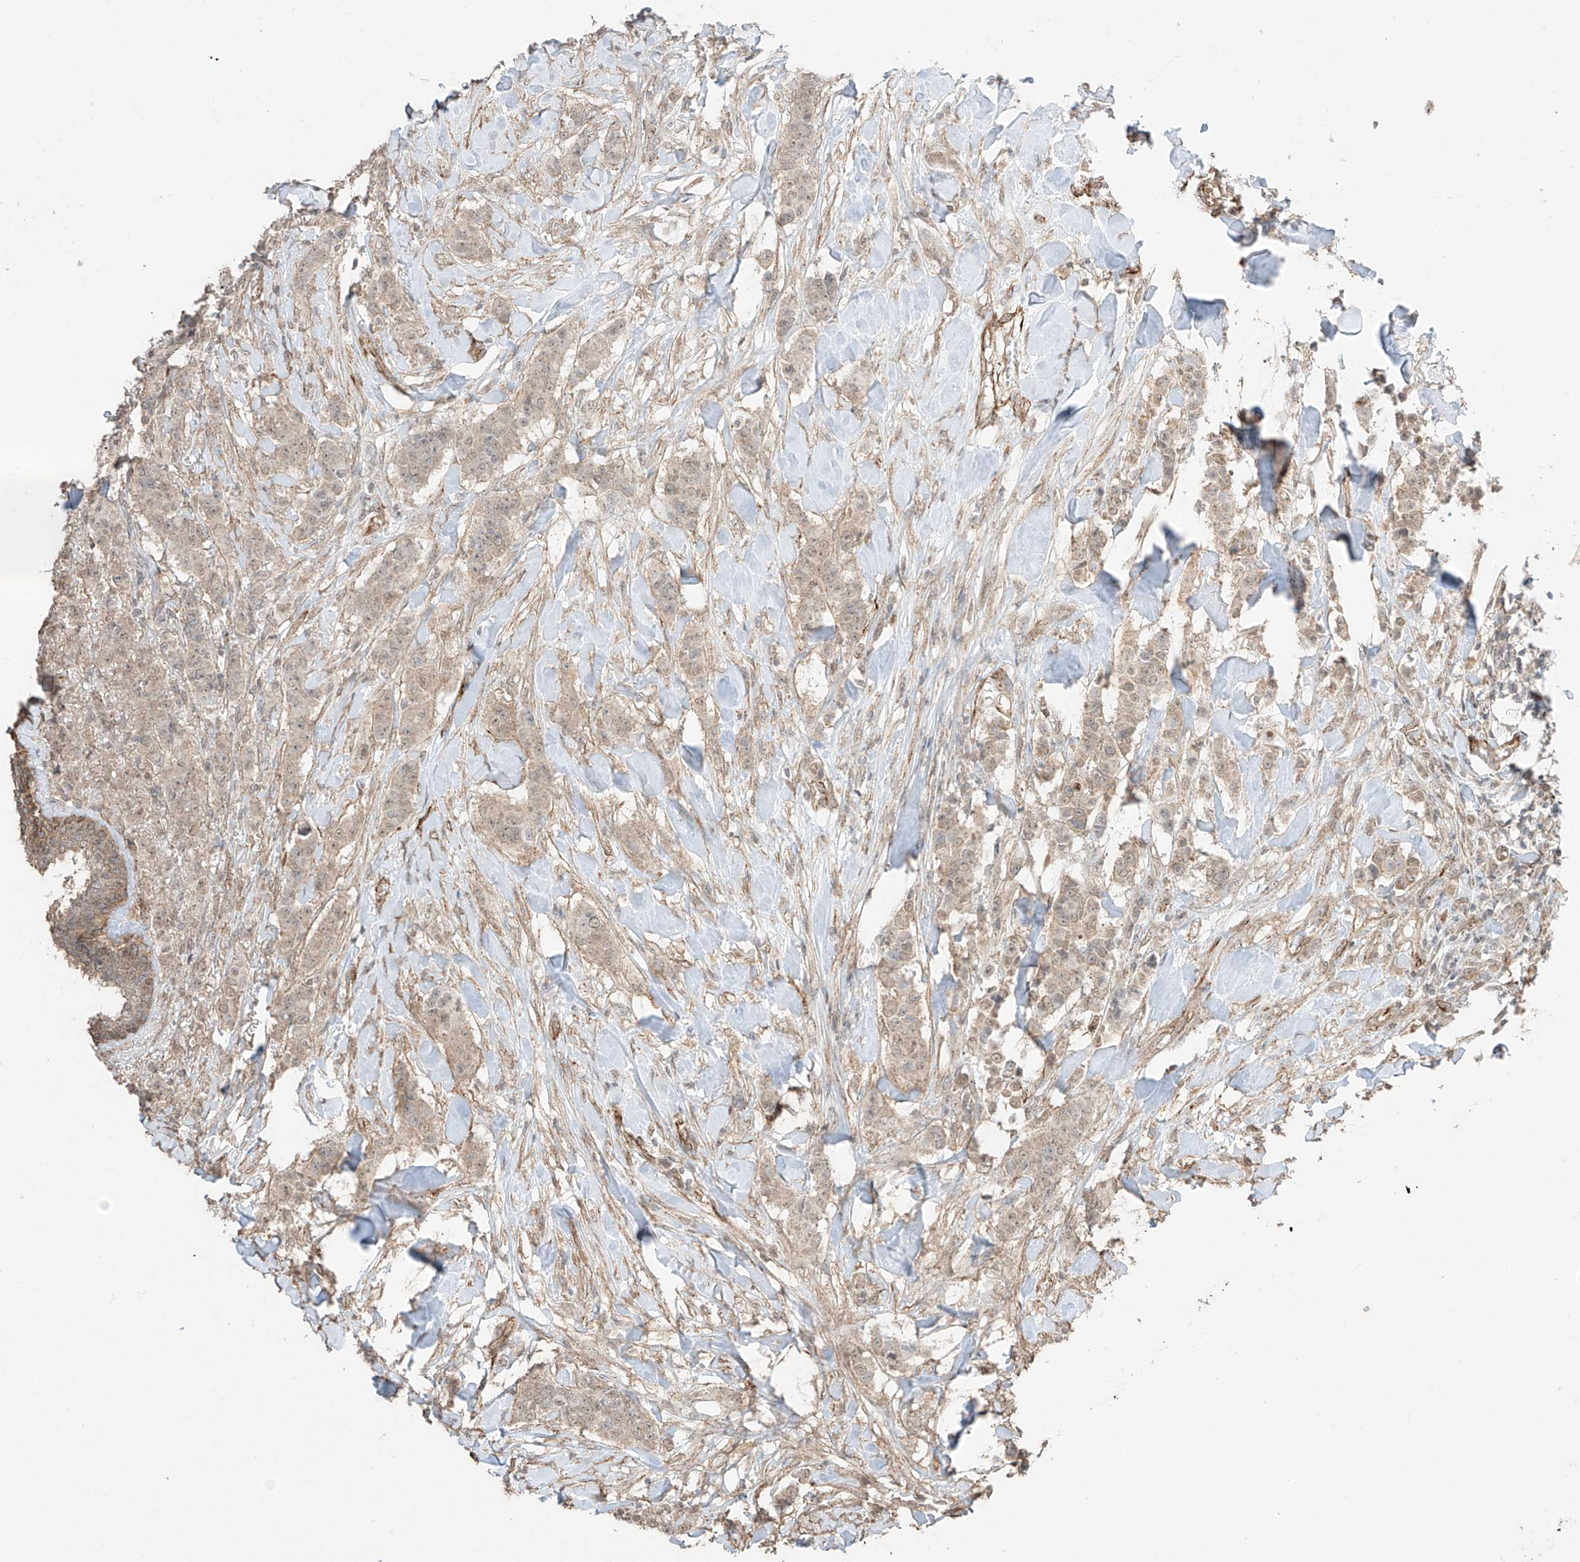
{"staining": {"intensity": "weak", "quantity": "25%-75%", "location": "cytoplasmic/membranous,nuclear"}, "tissue": "breast cancer", "cell_type": "Tumor cells", "image_type": "cancer", "snomed": [{"axis": "morphology", "description": "Duct carcinoma"}, {"axis": "topography", "description": "Breast"}], "caption": "Breast intraductal carcinoma stained for a protein reveals weak cytoplasmic/membranous and nuclear positivity in tumor cells. Nuclei are stained in blue.", "gene": "TTLL5", "patient": {"sex": "female", "age": 40}}